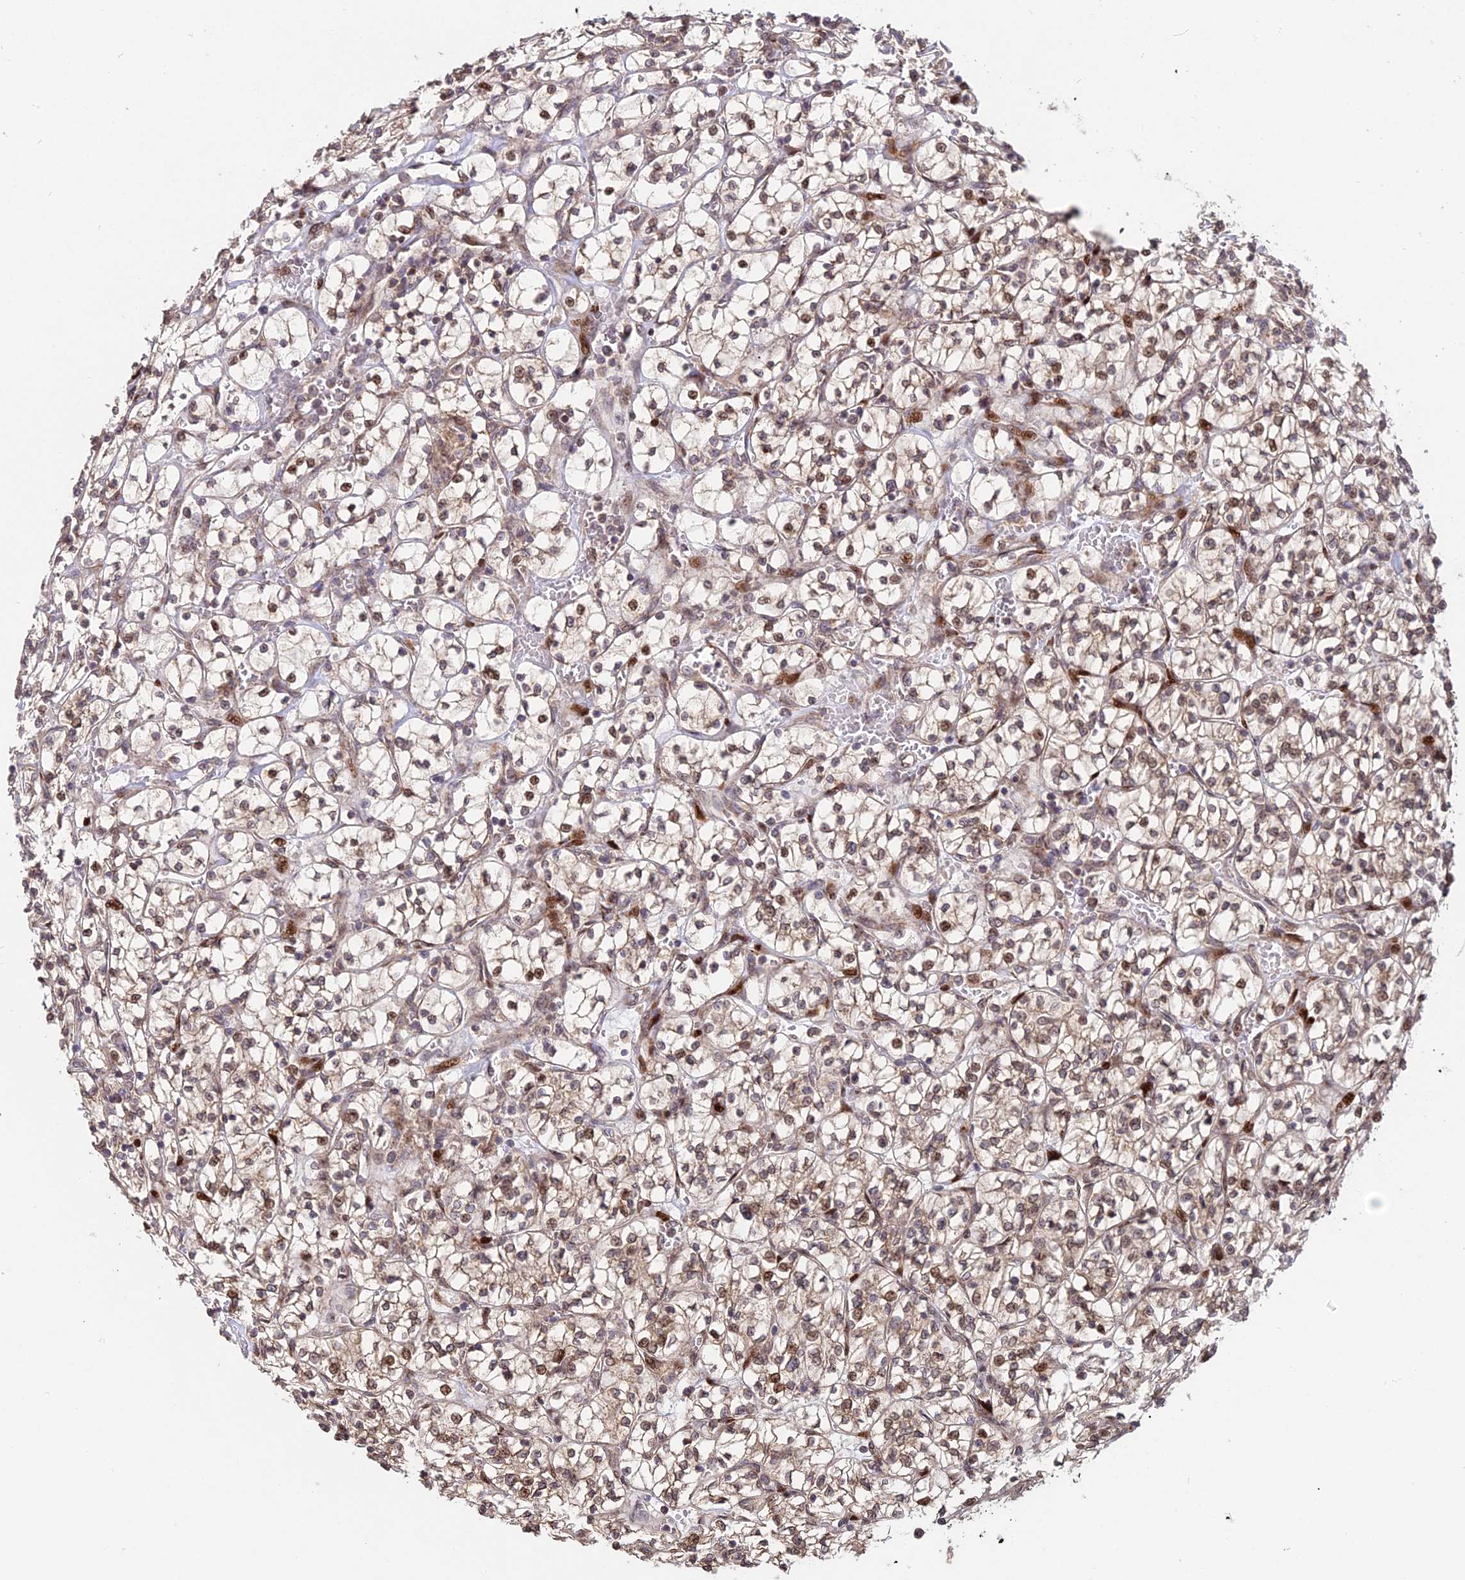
{"staining": {"intensity": "weak", "quantity": "25%-75%", "location": "cytoplasmic/membranous,nuclear"}, "tissue": "renal cancer", "cell_type": "Tumor cells", "image_type": "cancer", "snomed": [{"axis": "morphology", "description": "Adenocarcinoma, NOS"}, {"axis": "topography", "description": "Kidney"}], "caption": "Immunohistochemistry histopathology image of neoplastic tissue: human renal cancer stained using immunohistochemistry (IHC) shows low levels of weak protein expression localized specifically in the cytoplasmic/membranous and nuclear of tumor cells, appearing as a cytoplasmic/membranous and nuclear brown color.", "gene": "RBMS2", "patient": {"sex": "female", "age": 64}}